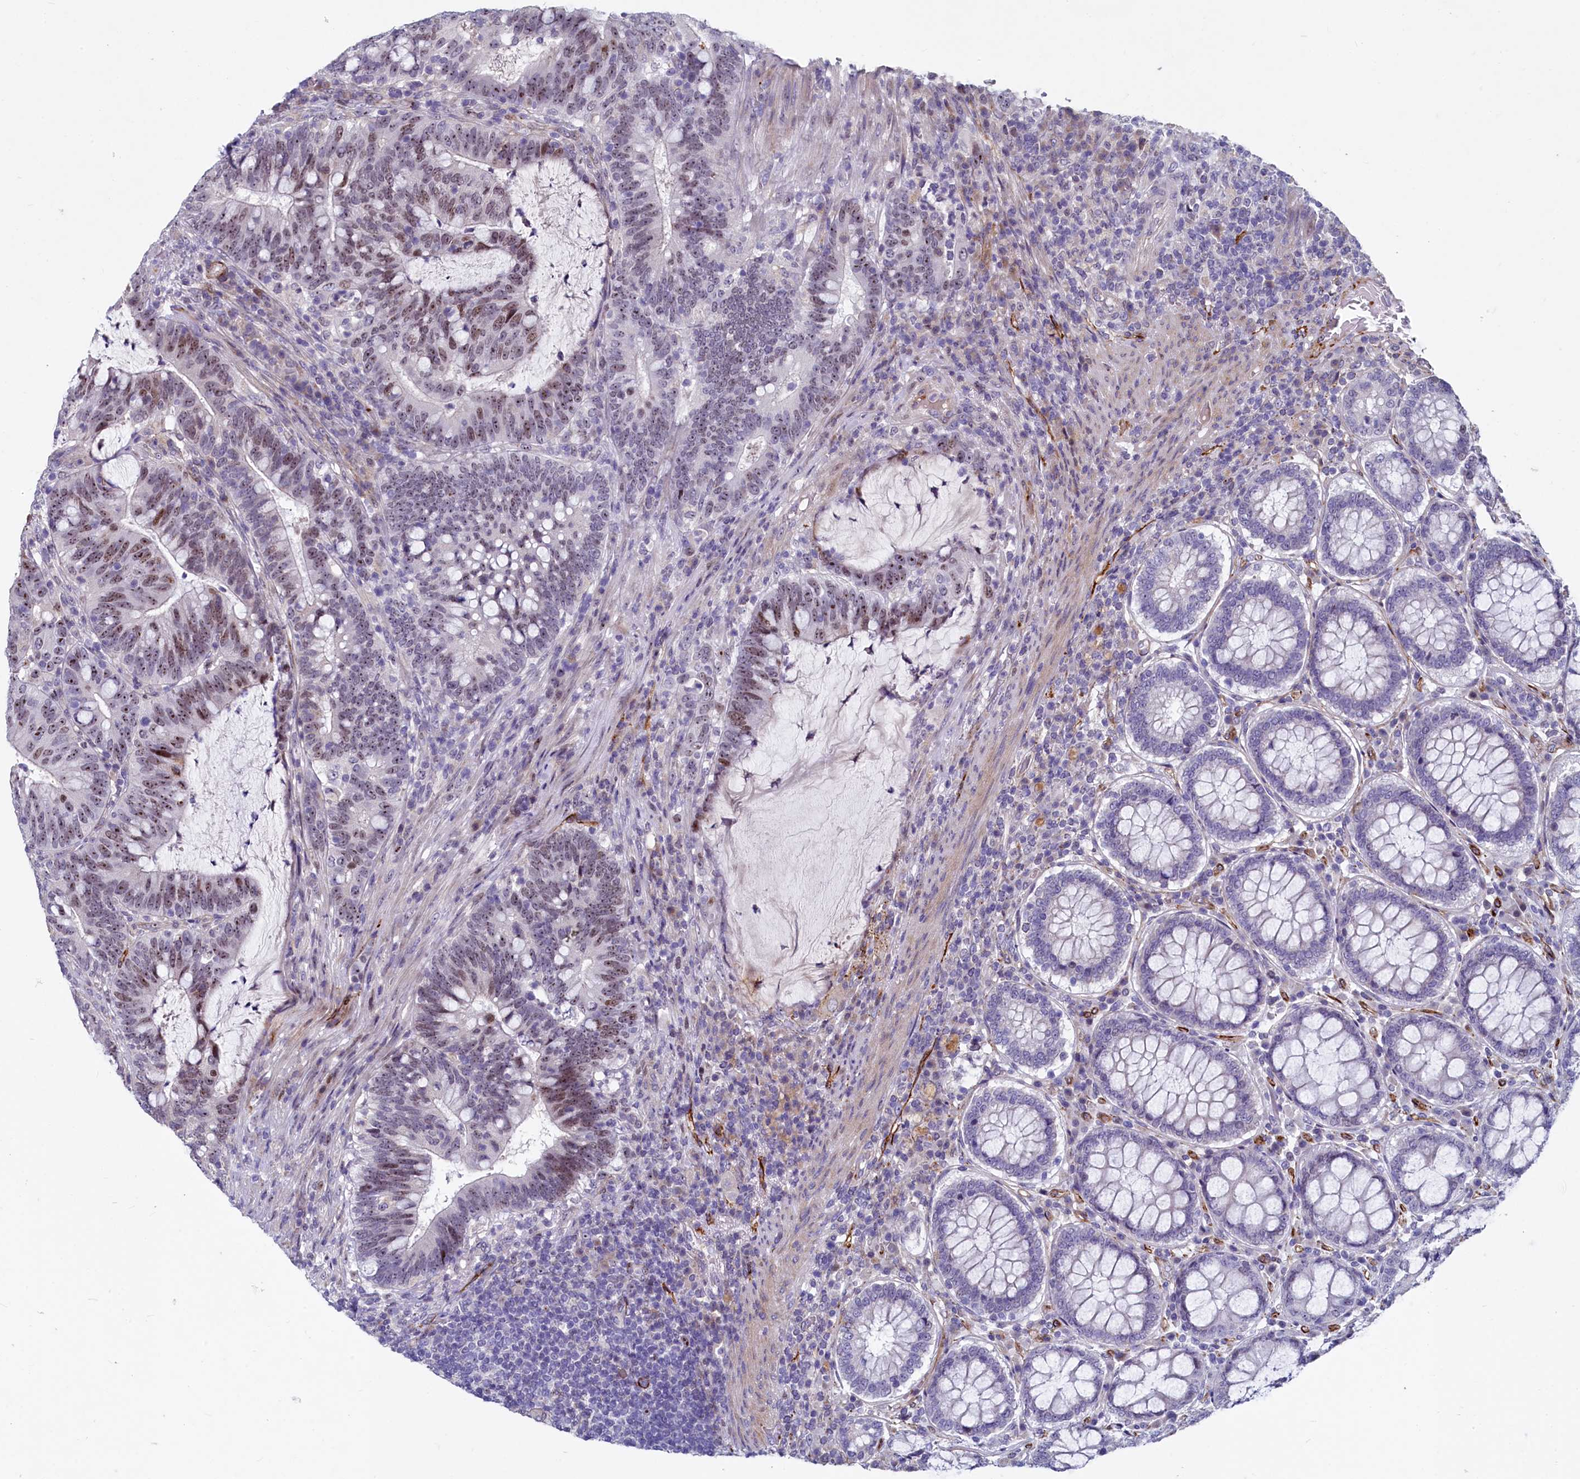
{"staining": {"intensity": "moderate", "quantity": "25%-75%", "location": "nuclear"}, "tissue": "colorectal cancer", "cell_type": "Tumor cells", "image_type": "cancer", "snomed": [{"axis": "morphology", "description": "Adenocarcinoma, NOS"}, {"axis": "topography", "description": "Colon"}], "caption": "There is medium levels of moderate nuclear positivity in tumor cells of colorectal cancer, as demonstrated by immunohistochemical staining (brown color).", "gene": "ASXL3", "patient": {"sex": "female", "age": 66}}